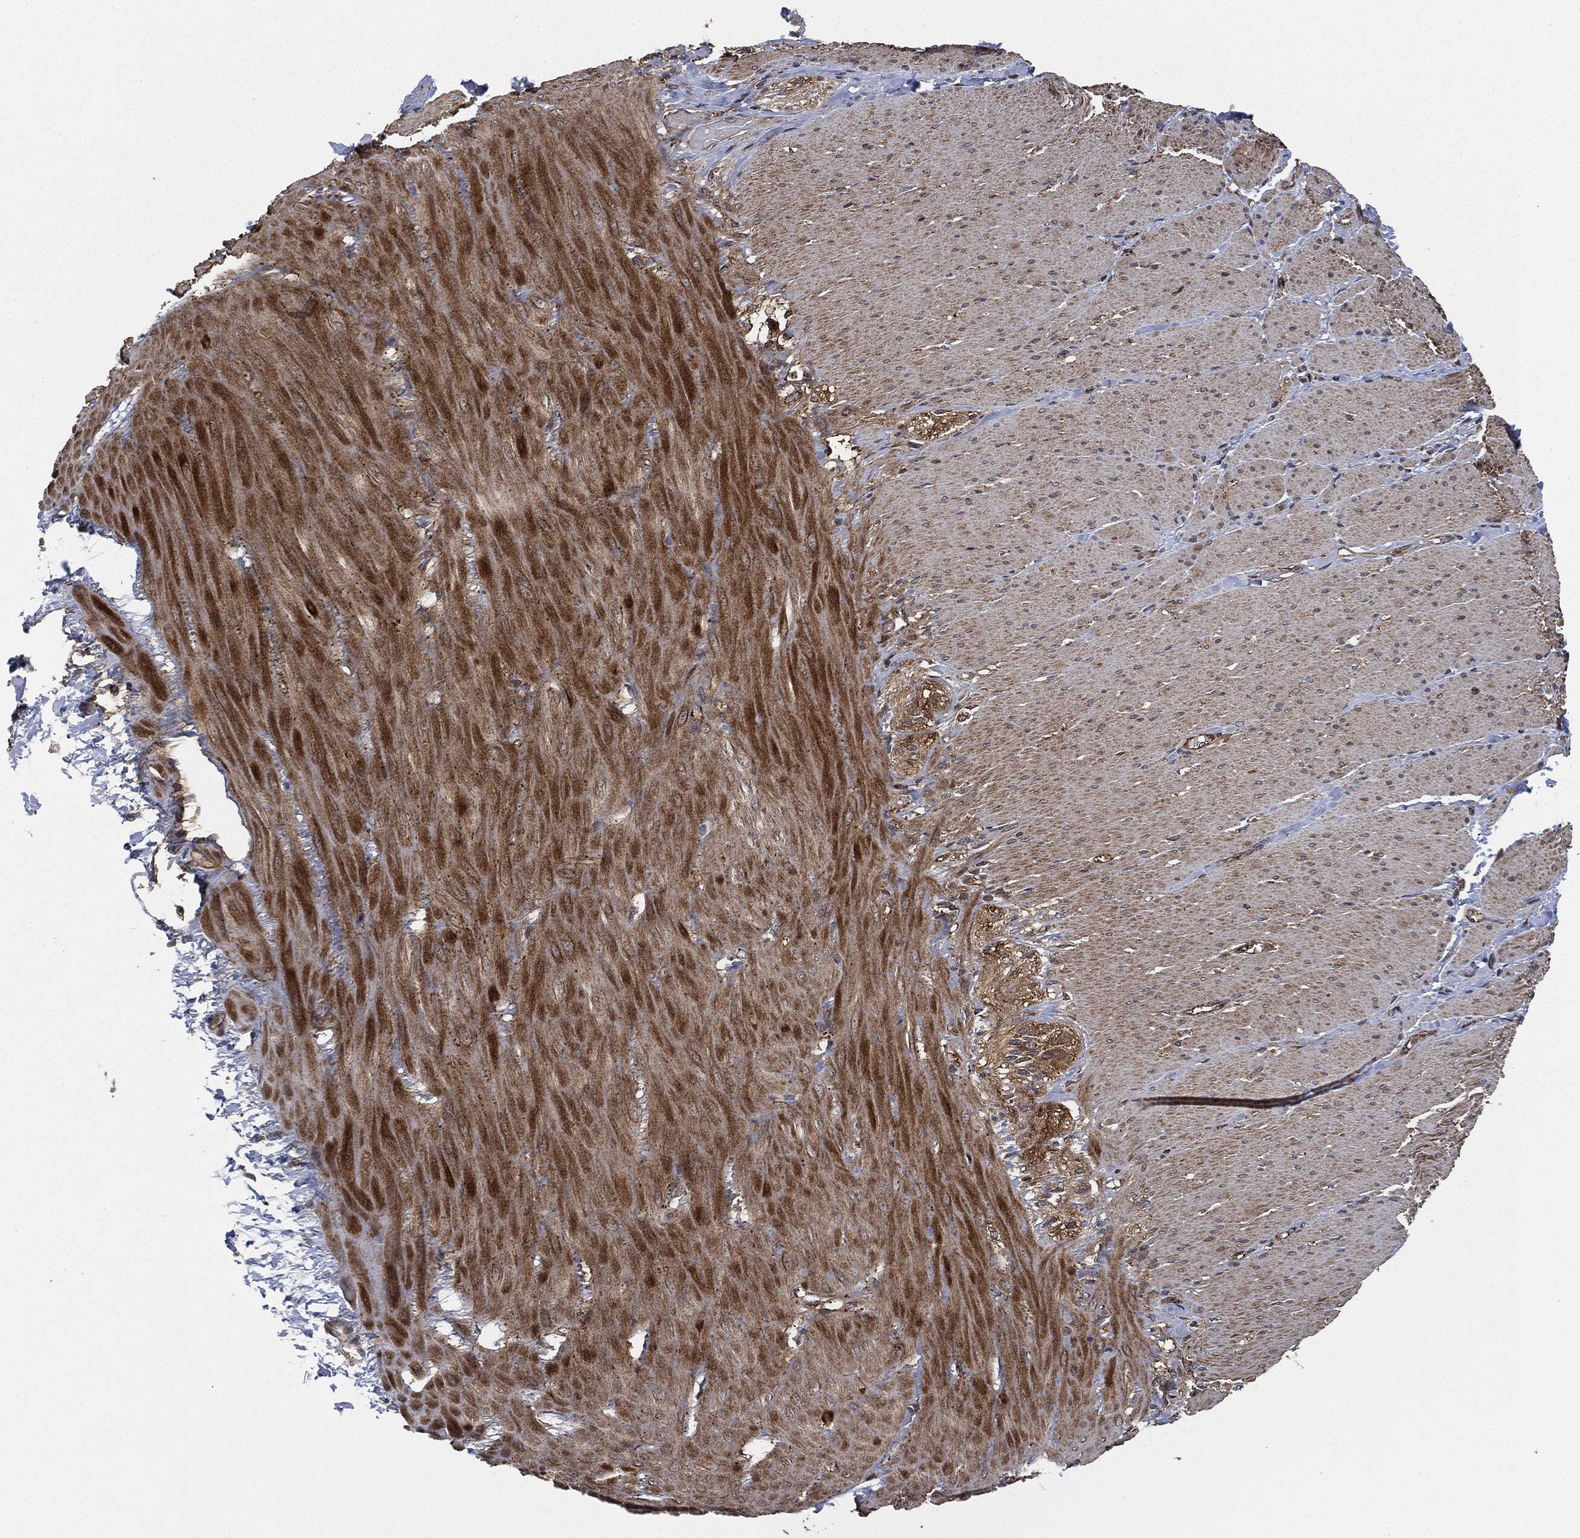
{"staining": {"intensity": "moderate", "quantity": "<25%", "location": "cytoplasmic/membranous"}, "tissue": "soft tissue", "cell_type": "Fibroblasts", "image_type": "normal", "snomed": [{"axis": "morphology", "description": "Normal tissue, NOS"}, {"axis": "topography", "description": "Smooth muscle"}, {"axis": "topography", "description": "Duodenum"}, {"axis": "topography", "description": "Peripheral nerve tissue"}], "caption": "A high-resolution micrograph shows IHC staining of unremarkable soft tissue, which displays moderate cytoplasmic/membranous expression in about <25% of fibroblasts.", "gene": "HRAS", "patient": {"sex": "female", "age": 61}}